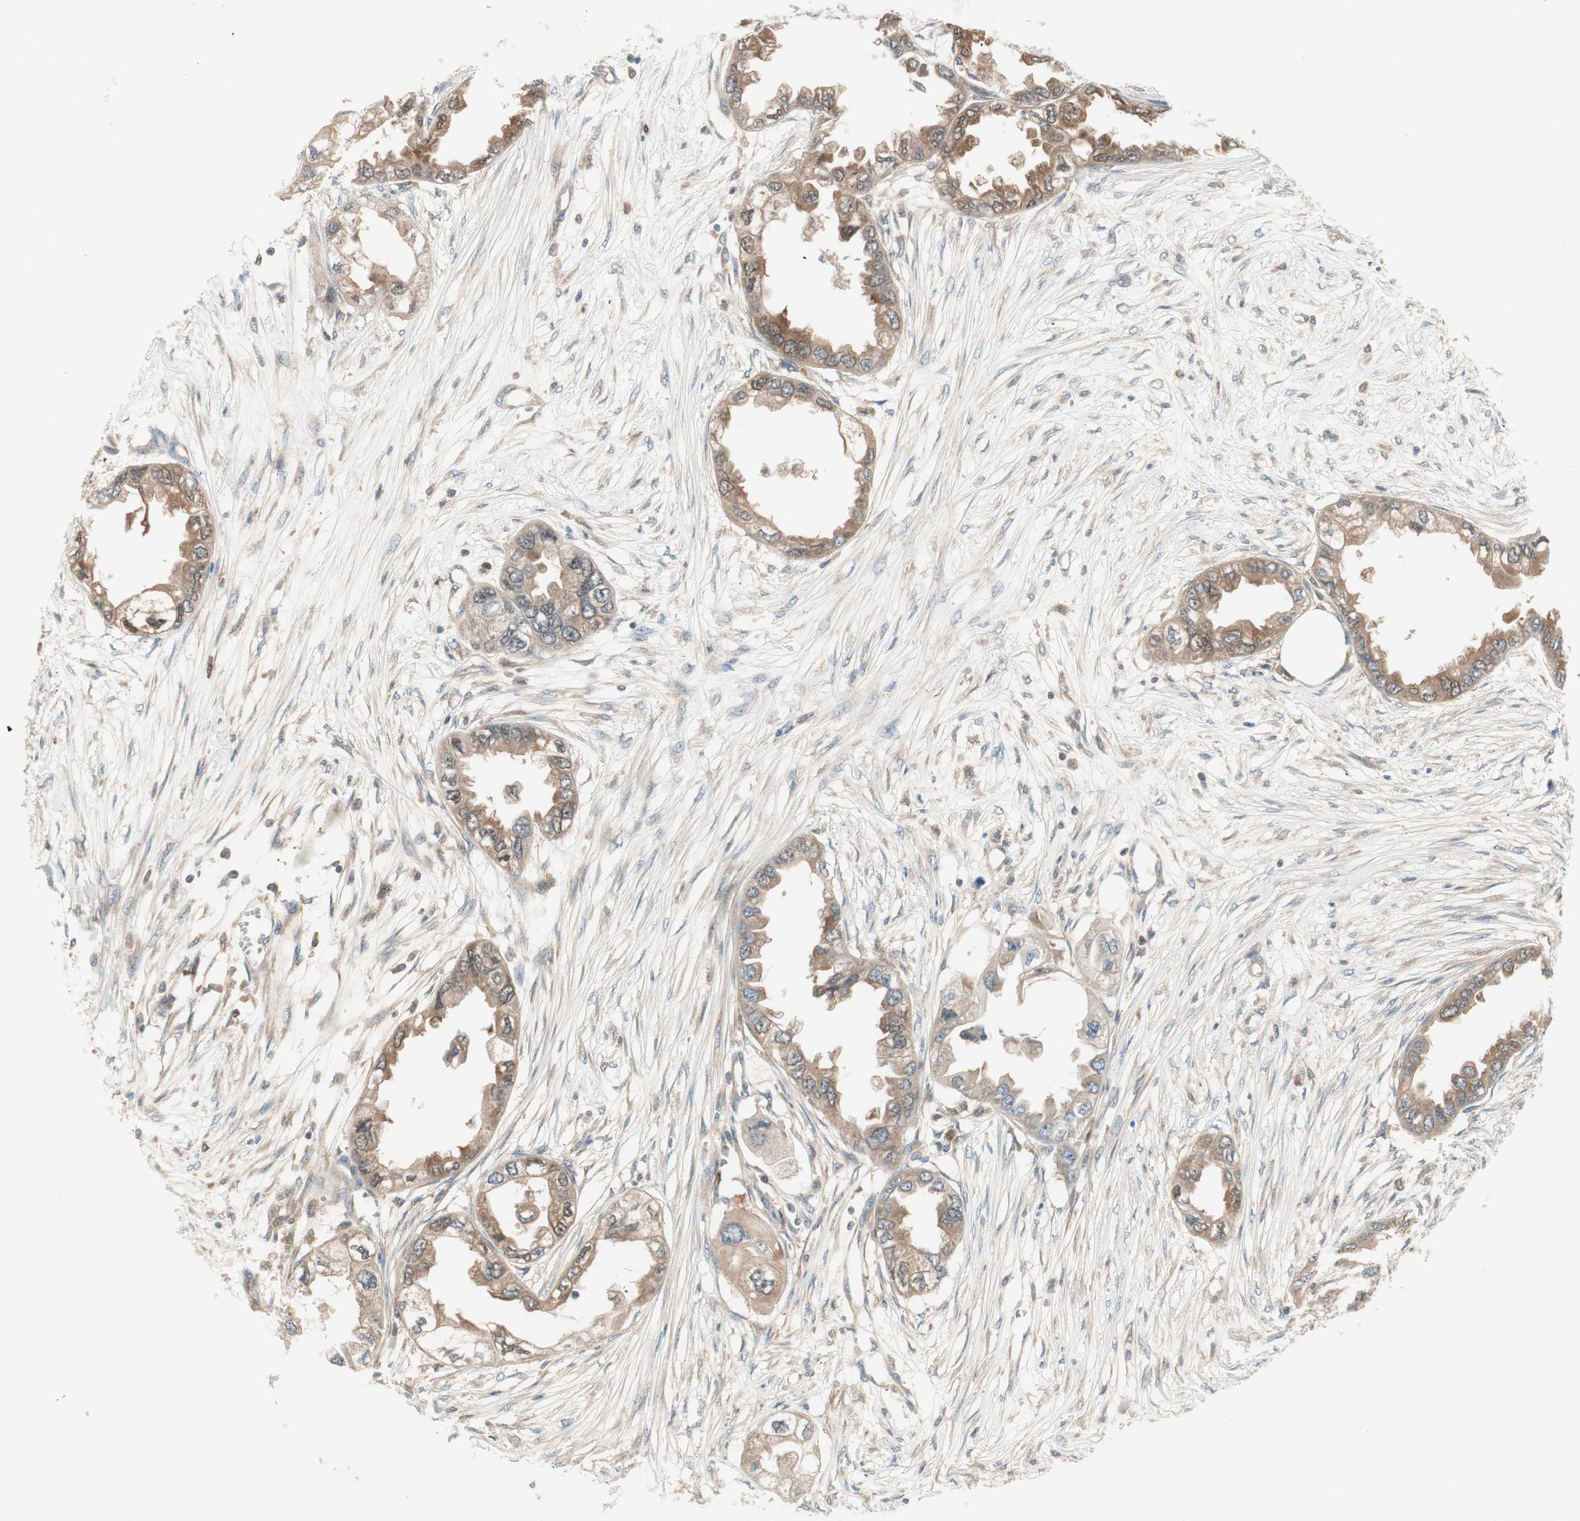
{"staining": {"intensity": "moderate", "quantity": ">75%", "location": "cytoplasmic/membranous"}, "tissue": "endometrial cancer", "cell_type": "Tumor cells", "image_type": "cancer", "snomed": [{"axis": "morphology", "description": "Adenocarcinoma, NOS"}, {"axis": "topography", "description": "Endometrium"}], "caption": "Adenocarcinoma (endometrial) stained with a protein marker displays moderate staining in tumor cells.", "gene": "GALT", "patient": {"sex": "female", "age": 67}}